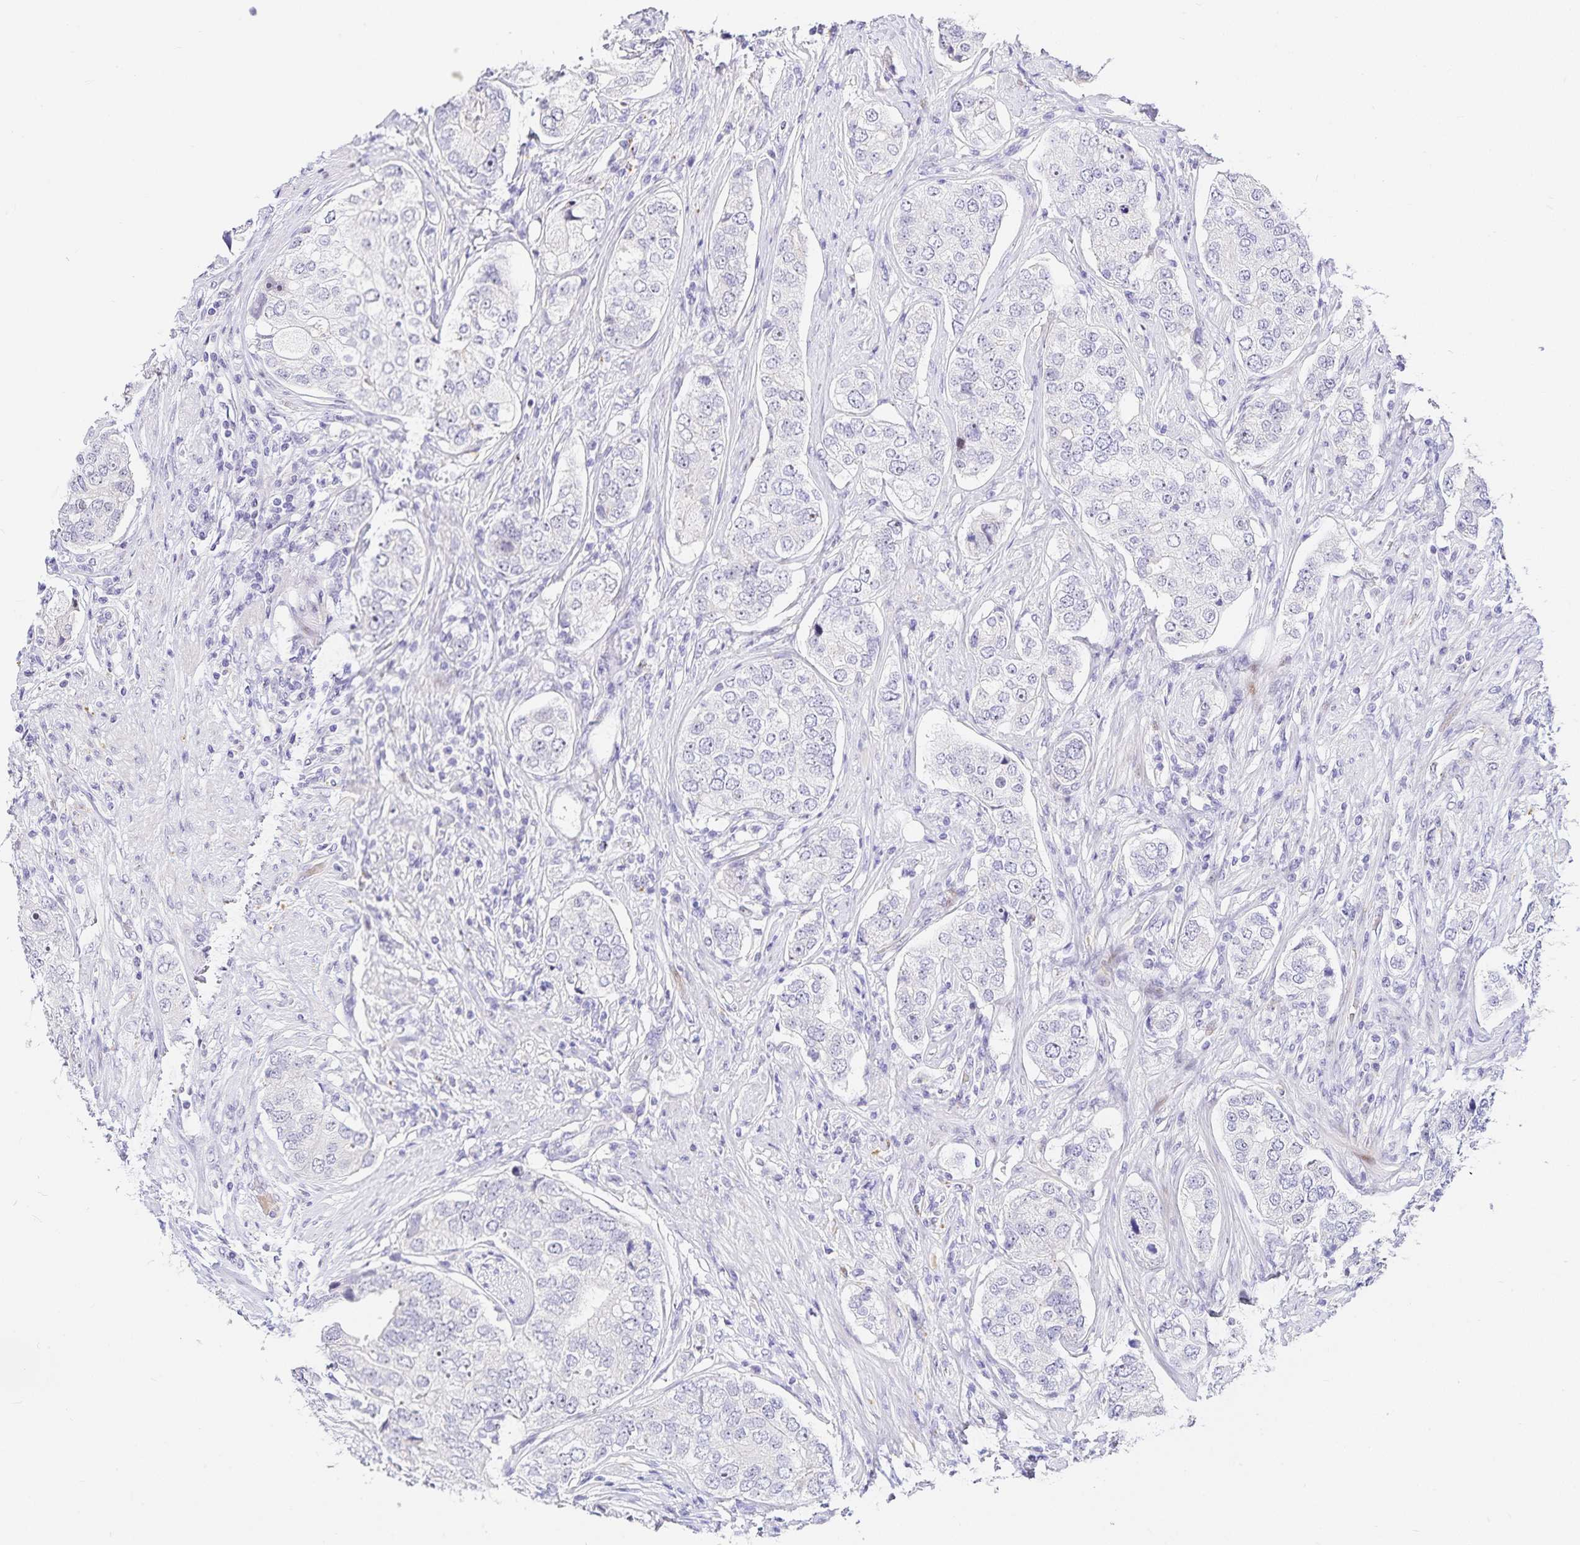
{"staining": {"intensity": "negative", "quantity": "none", "location": "none"}, "tissue": "prostate cancer", "cell_type": "Tumor cells", "image_type": "cancer", "snomed": [{"axis": "morphology", "description": "Adenocarcinoma, High grade"}, {"axis": "topography", "description": "Prostate"}], "caption": "The micrograph shows no significant expression in tumor cells of prostate cancer (adenocarcinoma (high-grade)).", "gene": "KBTBD13", "patient": {"sex": "male", "age": 60}}